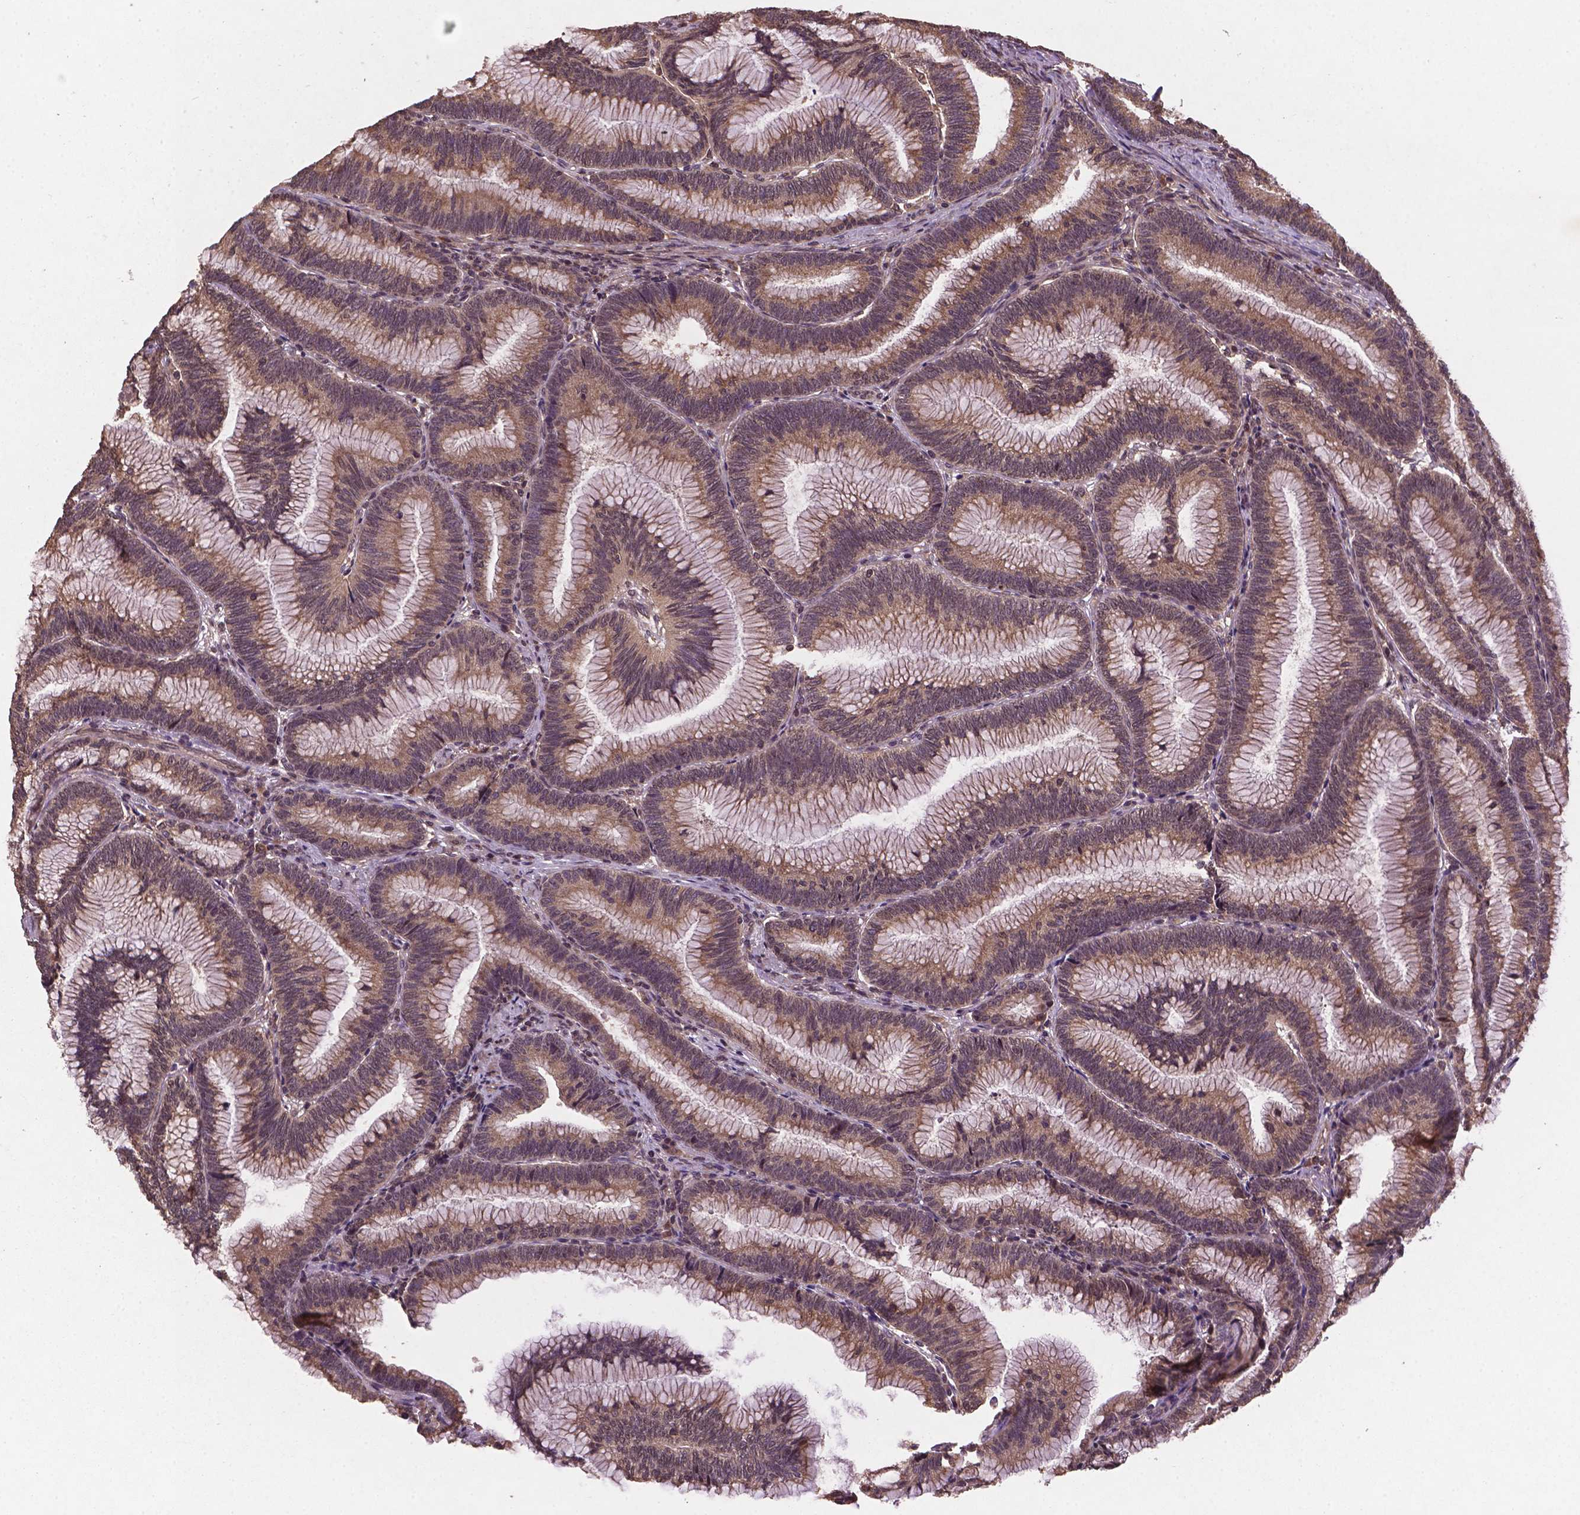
{"staining": {"intensity": "moderate", "quantity": ">75%", "location": "cytoplasmic/membranous"}, "tissue": "colorectal cancer", "cell_type": "Tumor cells", "image_type": "cancer", "snomed": [{"axis": "morphology", "description": "Adenocarcinoma, NOS"}, {"axis": "topography", "description": "Colon"}], "caption": "A histopathology image of human colorectal adenocarcinoma stained for a protein exhibits moderate cytoplasmic/membranous brown staining in tumor cells.", "gene": "NIPAL2", "patient": {"sex": "female", "age": 78}}